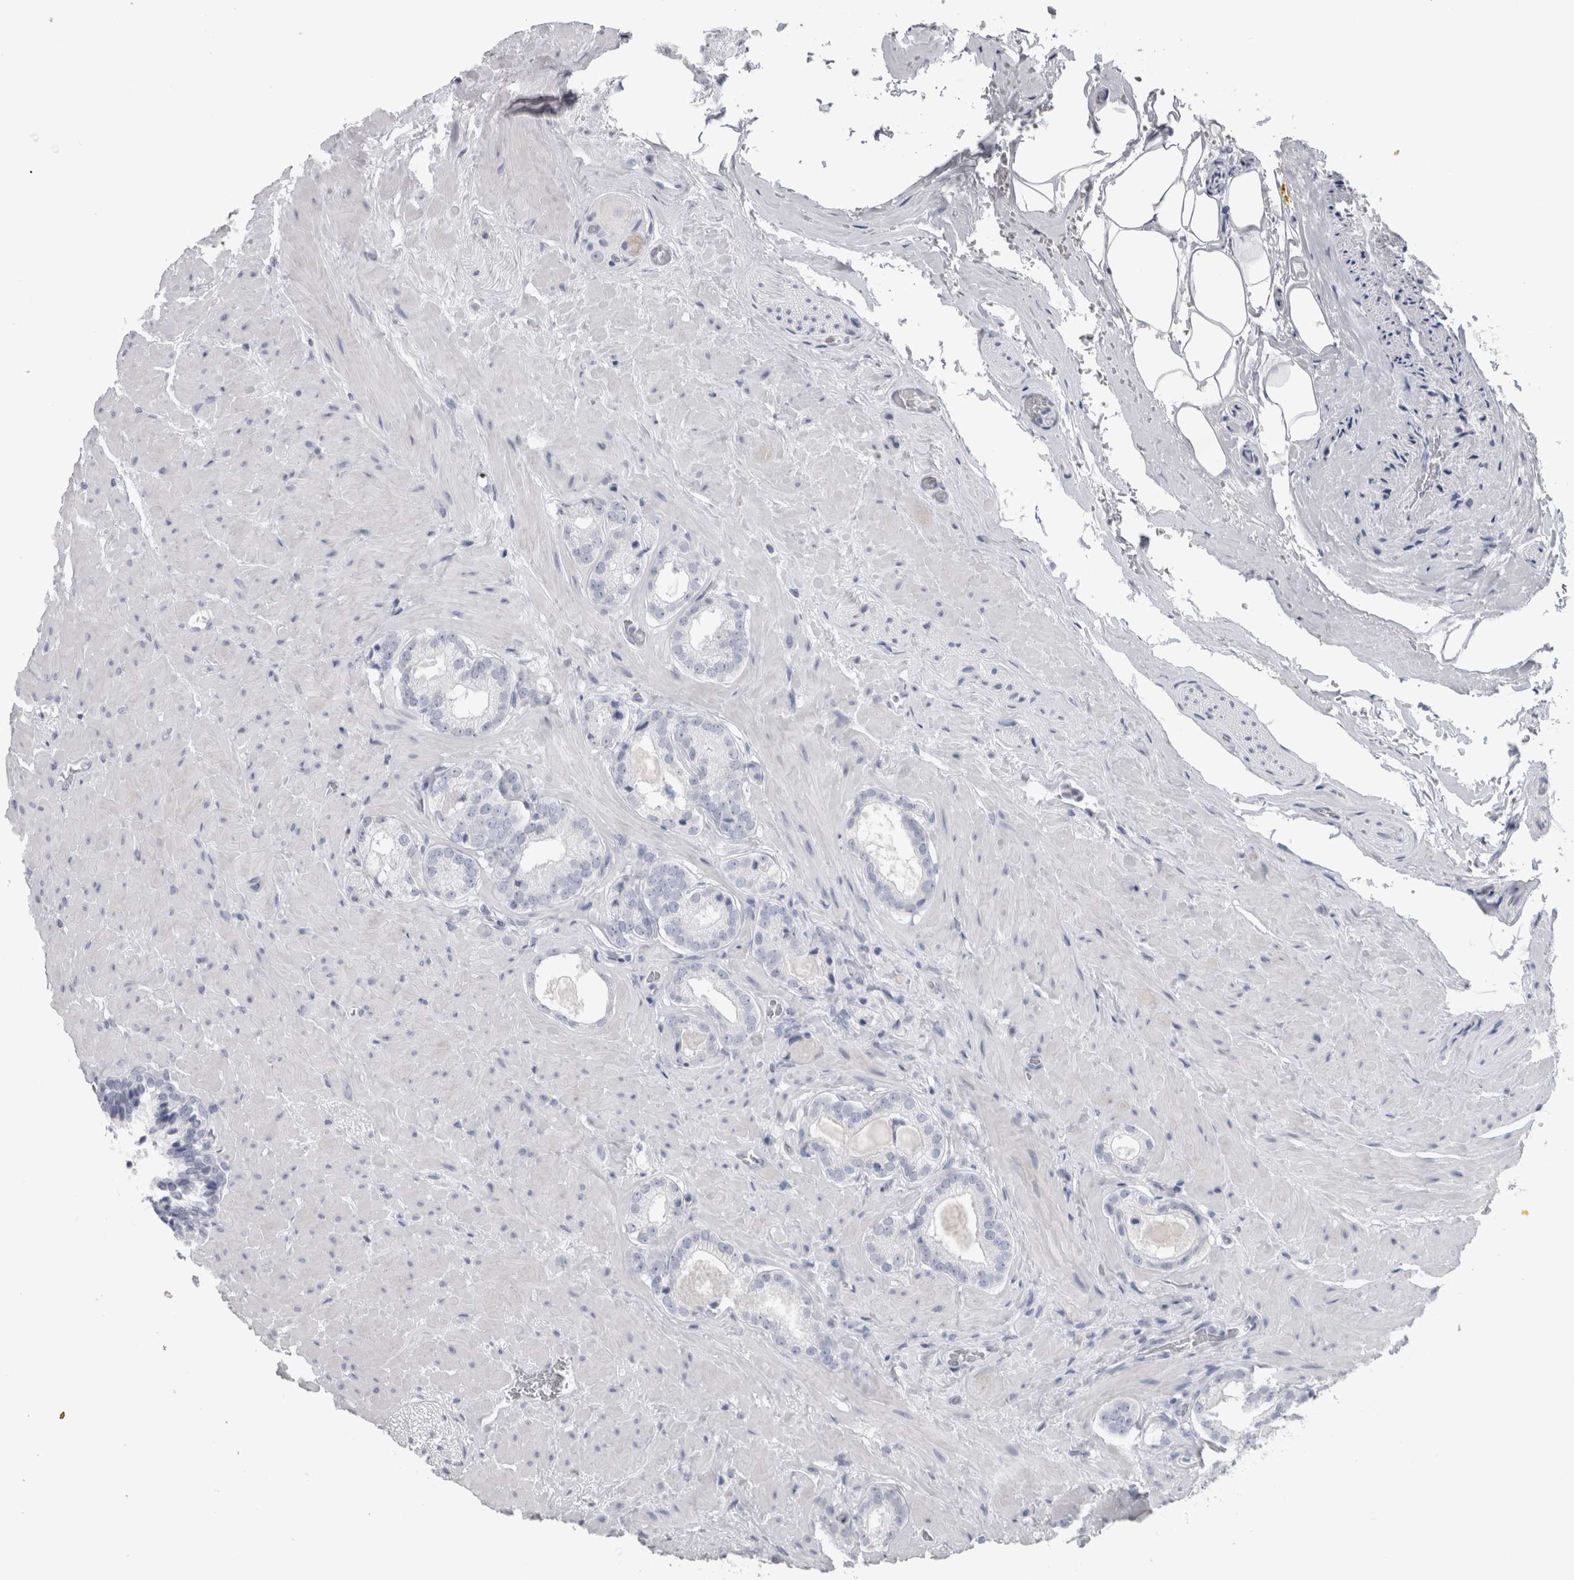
{"staining": {"intensity": "negative", "quantity": "none", "location": "none"}, "tissue": "prostate cancer", "cell_type": "Tumor cells", "image_type": "cancer", "snomed": [{"axis": "morphology", "description": "Adenocarcinoma, High grade"}, {"axis": "topography", "description": "Prostate"}], "caption": "Immunohistochemical staining of high-grade adenocarcinoma (prostate) demonstrates no significant positivity in tumor cells.", "gene": "PTH", "patient": {"sex": "male", "age": 64}}